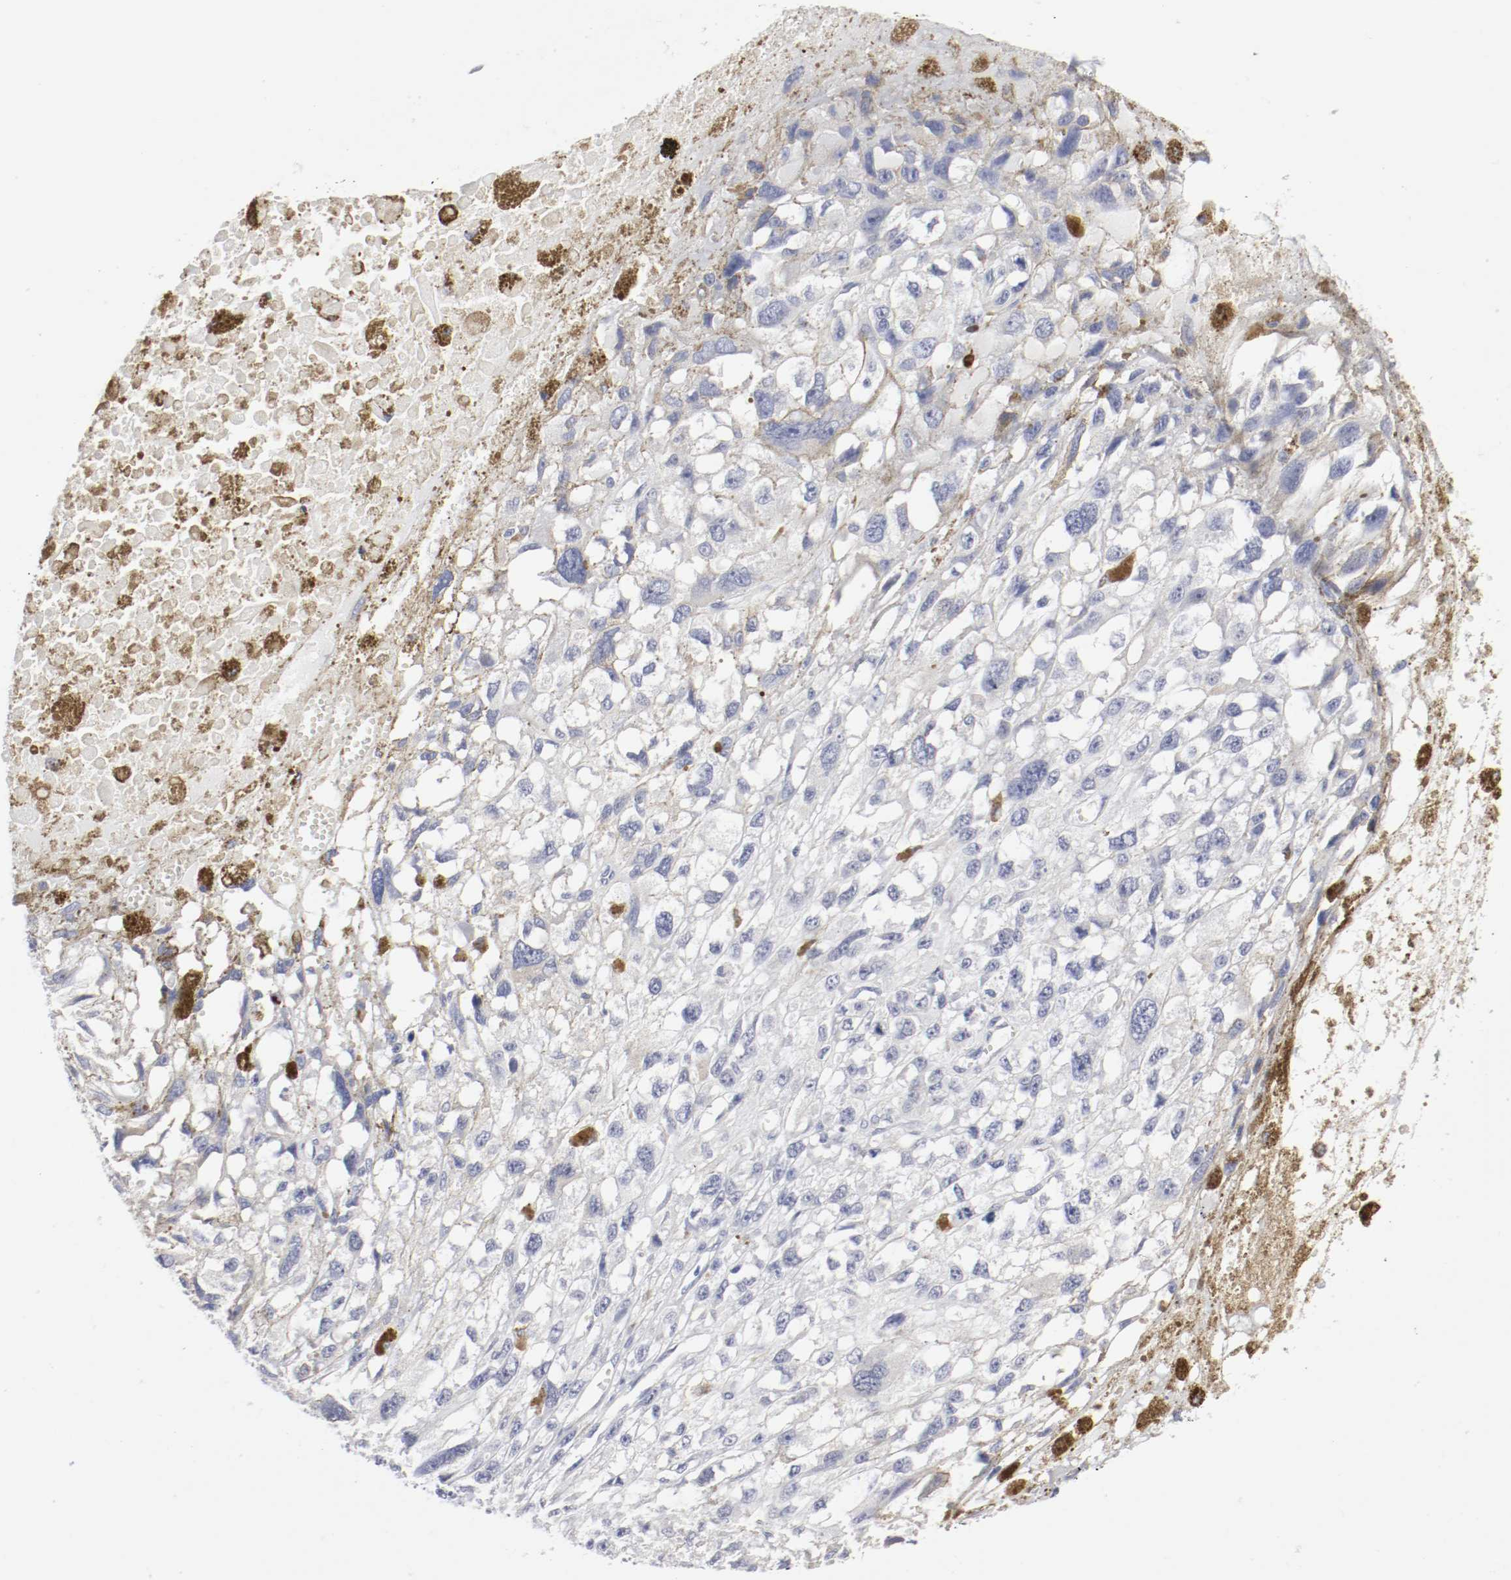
{"staining": {"intensity": "negative", "quantity": "none", "location": "none"}, "tissue": "melanoma", "cell_type": "Tumor cells", "image_type": "cancer", "snomed": [{"axis": "morphology", "description": "Malignant melanoma, Metastatic site"}, {"axis": "topography", "description": "Lymph node"}], "caption": "This is an immunohistochemistry (IHC) photomicrograph of malignant melanoma (metastatic site). There is no positivity in tumor cells.", "gene": "ITGAX", "patient": {"sex": "male", "age": 59}}